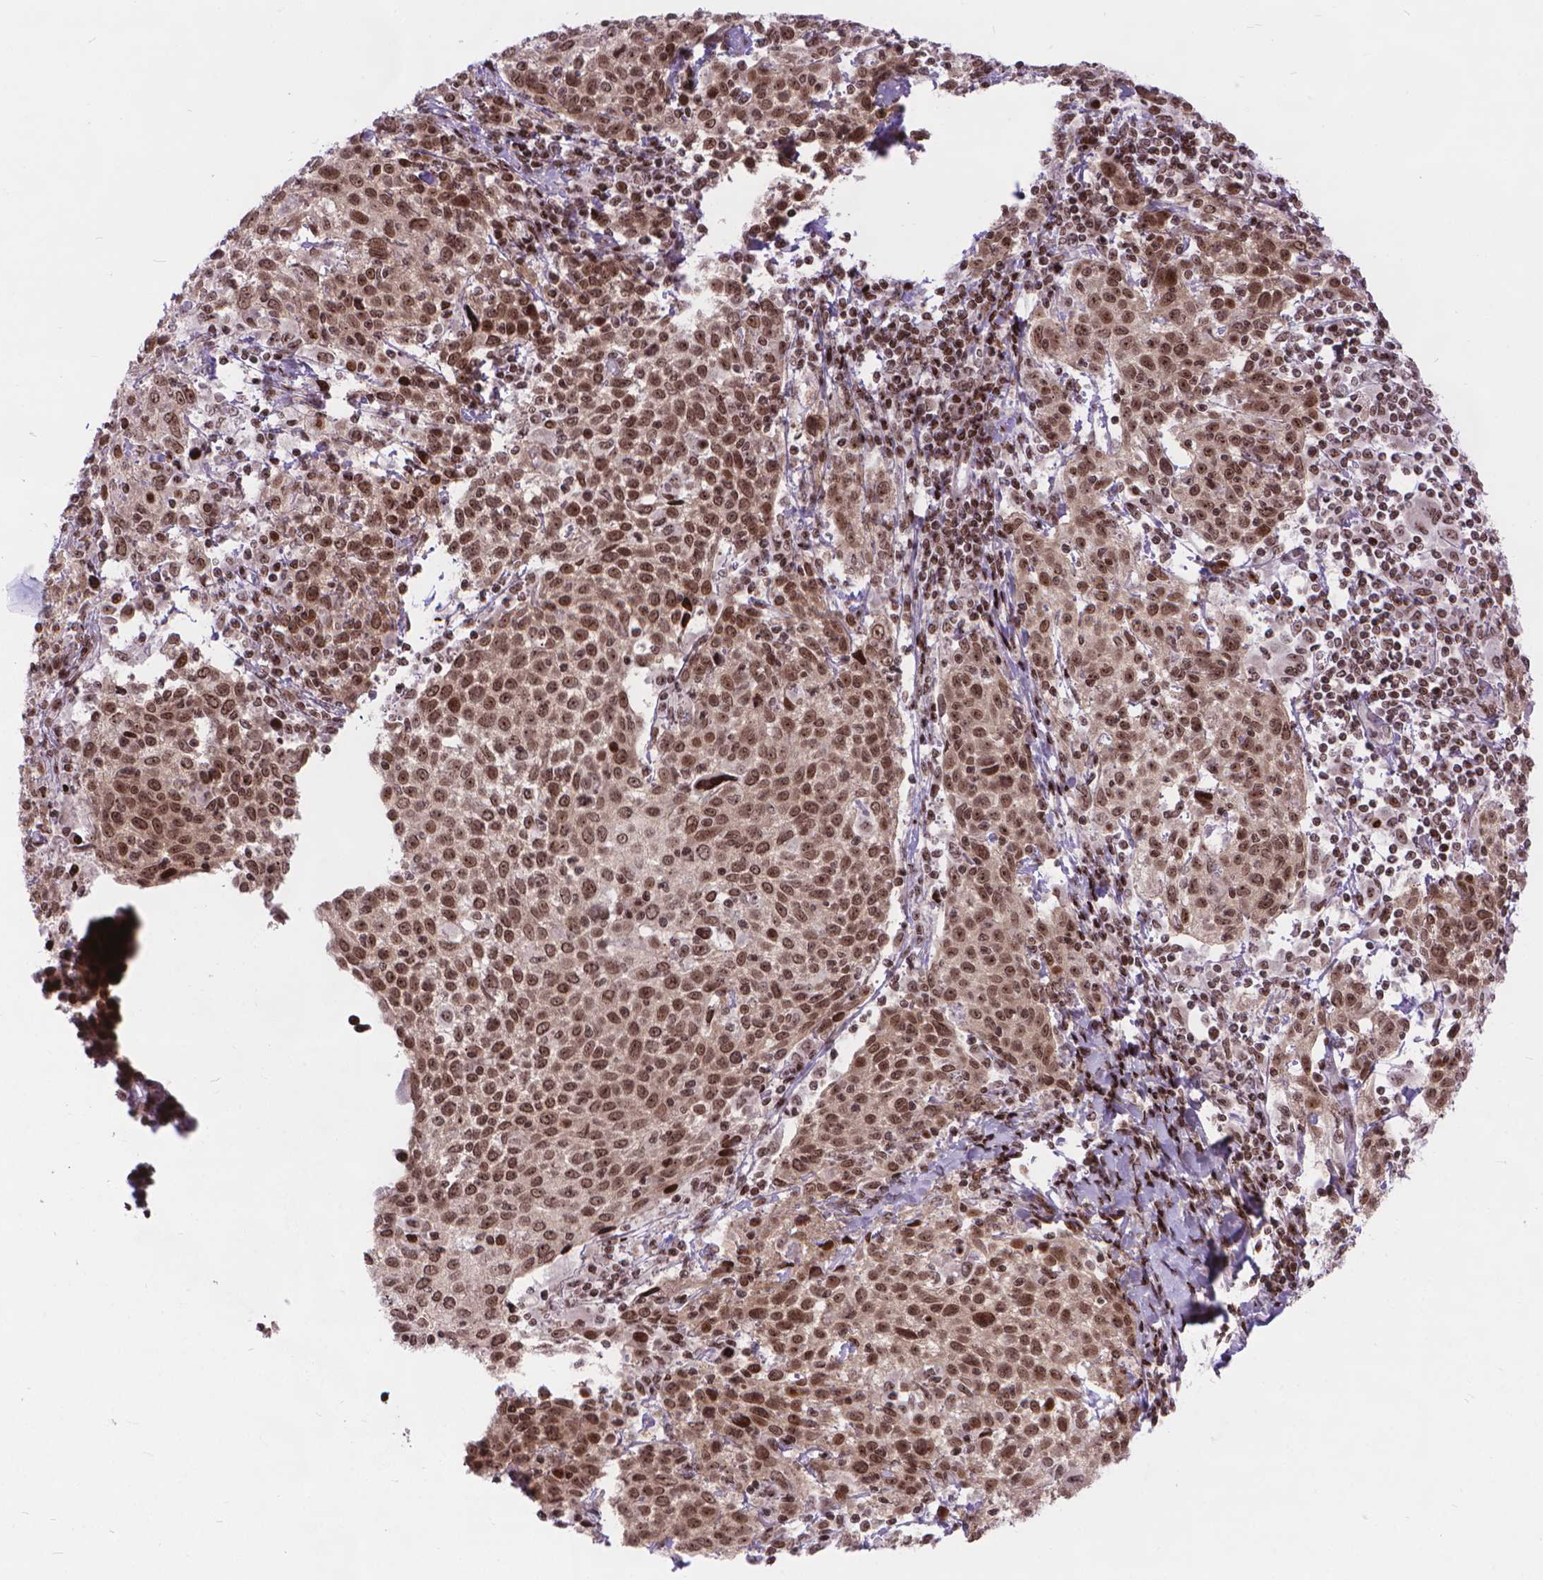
{"staining": {"intensity": "moderate", "quantity": ">75%", "location": "nuclear"}, "tissue": "cervical cancer", "cell_type": "Tumor cells", "image_type": "cancer", "snomed": [{"axis": "morphology", "description": "Squamous cell carcinoma, NOS"}, {"axis": "topography", "description": "Cervix"}], "caption": "Human cervical cancer (squamous cell carcinoma) stained with a protein marker reveals moderate staining in tumor cells.", "gene": "AMER1", "patient": {"sex": "female", "age": 61}}